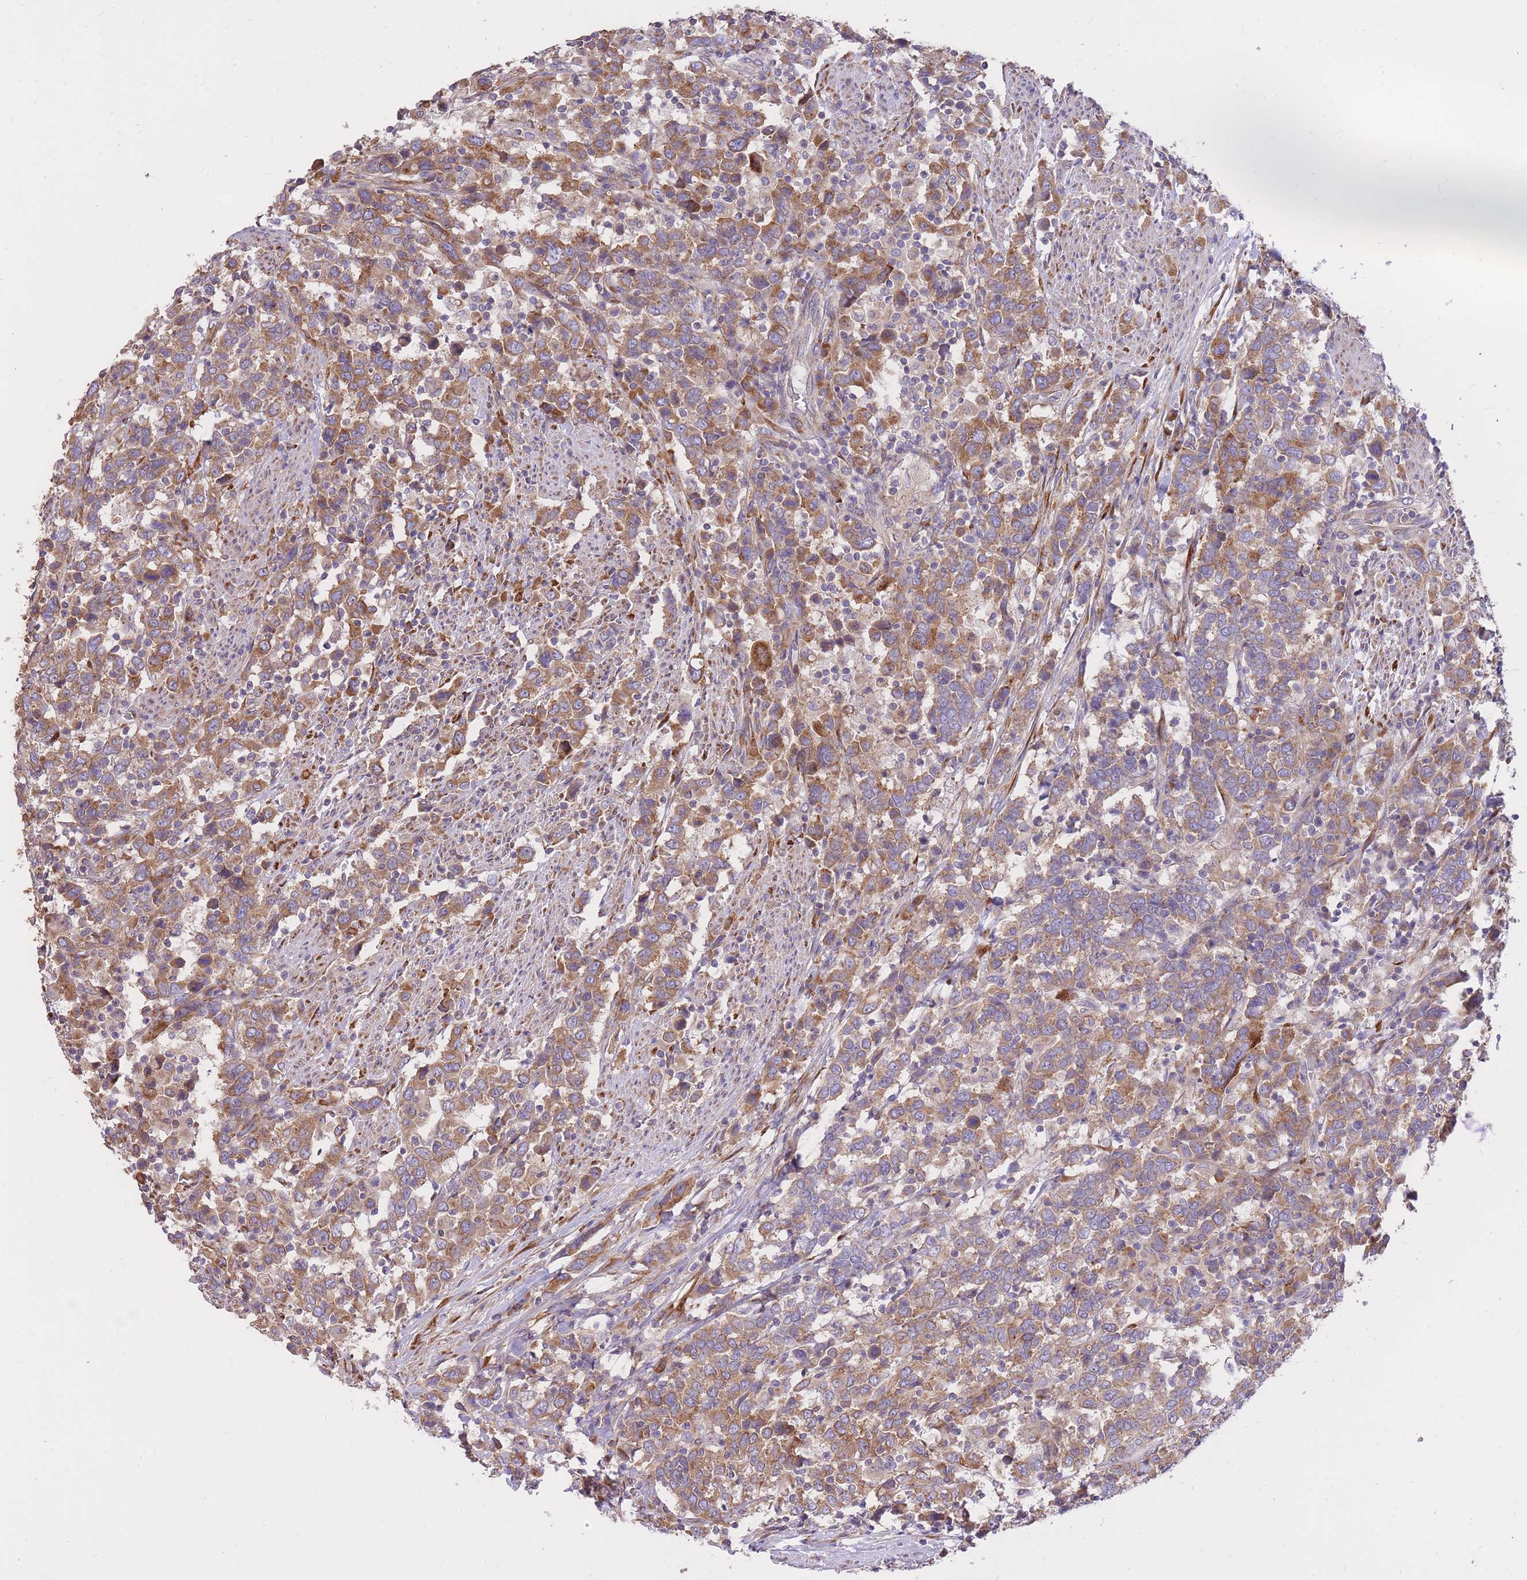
{"staining": {"intensity": "moderate", "quantity": ">75%", "location": "cytoplasmic/membranous"}, "tissue": "urothelial cancer", "cell_type": "Tumor cells", "image_type": "cancer", "snomed": [{"axis": "morphology", "description": "Urothelial carcinoma, High grade"}, {"axis": "topography", "description": "Urinary bladder"}], "caption": "The micrograph reveals immunohistochemical staining of urothelial cancer. There is moderate cytoplasmic/membranous expression is appreciated in about >75% of tumor cells.", "gene": "GBP7", "patient": {"sex": "male", "age": 61}}